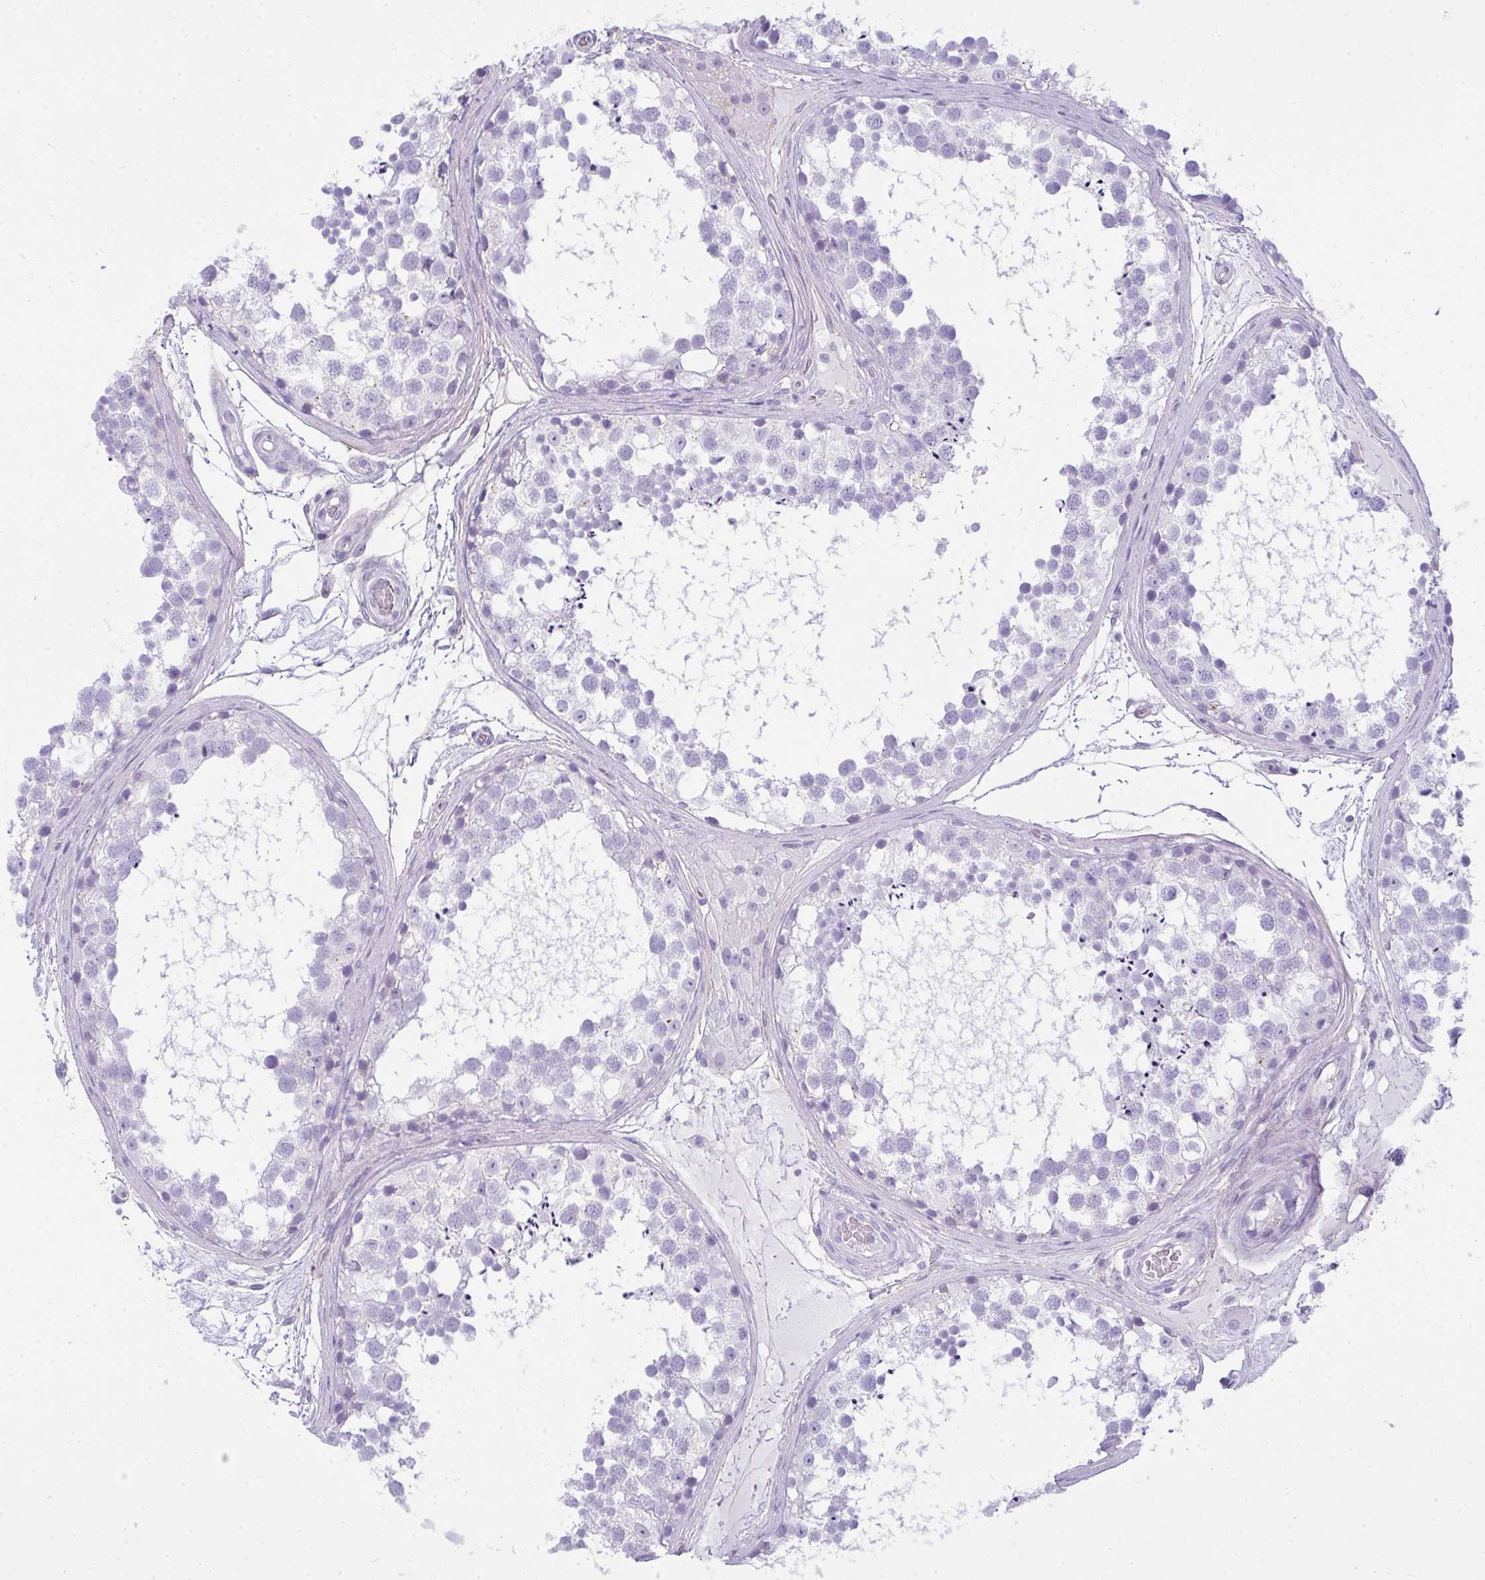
{"staining": {"intensity": "negative", "quantity": "none", "location": "none"}, "tissue": "testis", "cell_type": "Cells in seminiferous ducts", "image_type": "normal", "snomed": [{"axis": "morphology", "description": "Normal tissue, NOS"}, {"axis": "morphology", "description": "Seminoma, NOS"}, {"axis": "topography", "description": "Testis"}], "caption": "DAB immunohistochemical staining of benign testis exhibits no significant positivity in cells in seminiferous ducts. The staining was performed using DAB (3,3'-diaminobenzidine) to visualize the protein expression in brown, while the nuclei were stained in blue with hematoxylin (Magnification: 20x).", "gene": "RASL10A", "patient": {"sex": "male", "age": 65}}